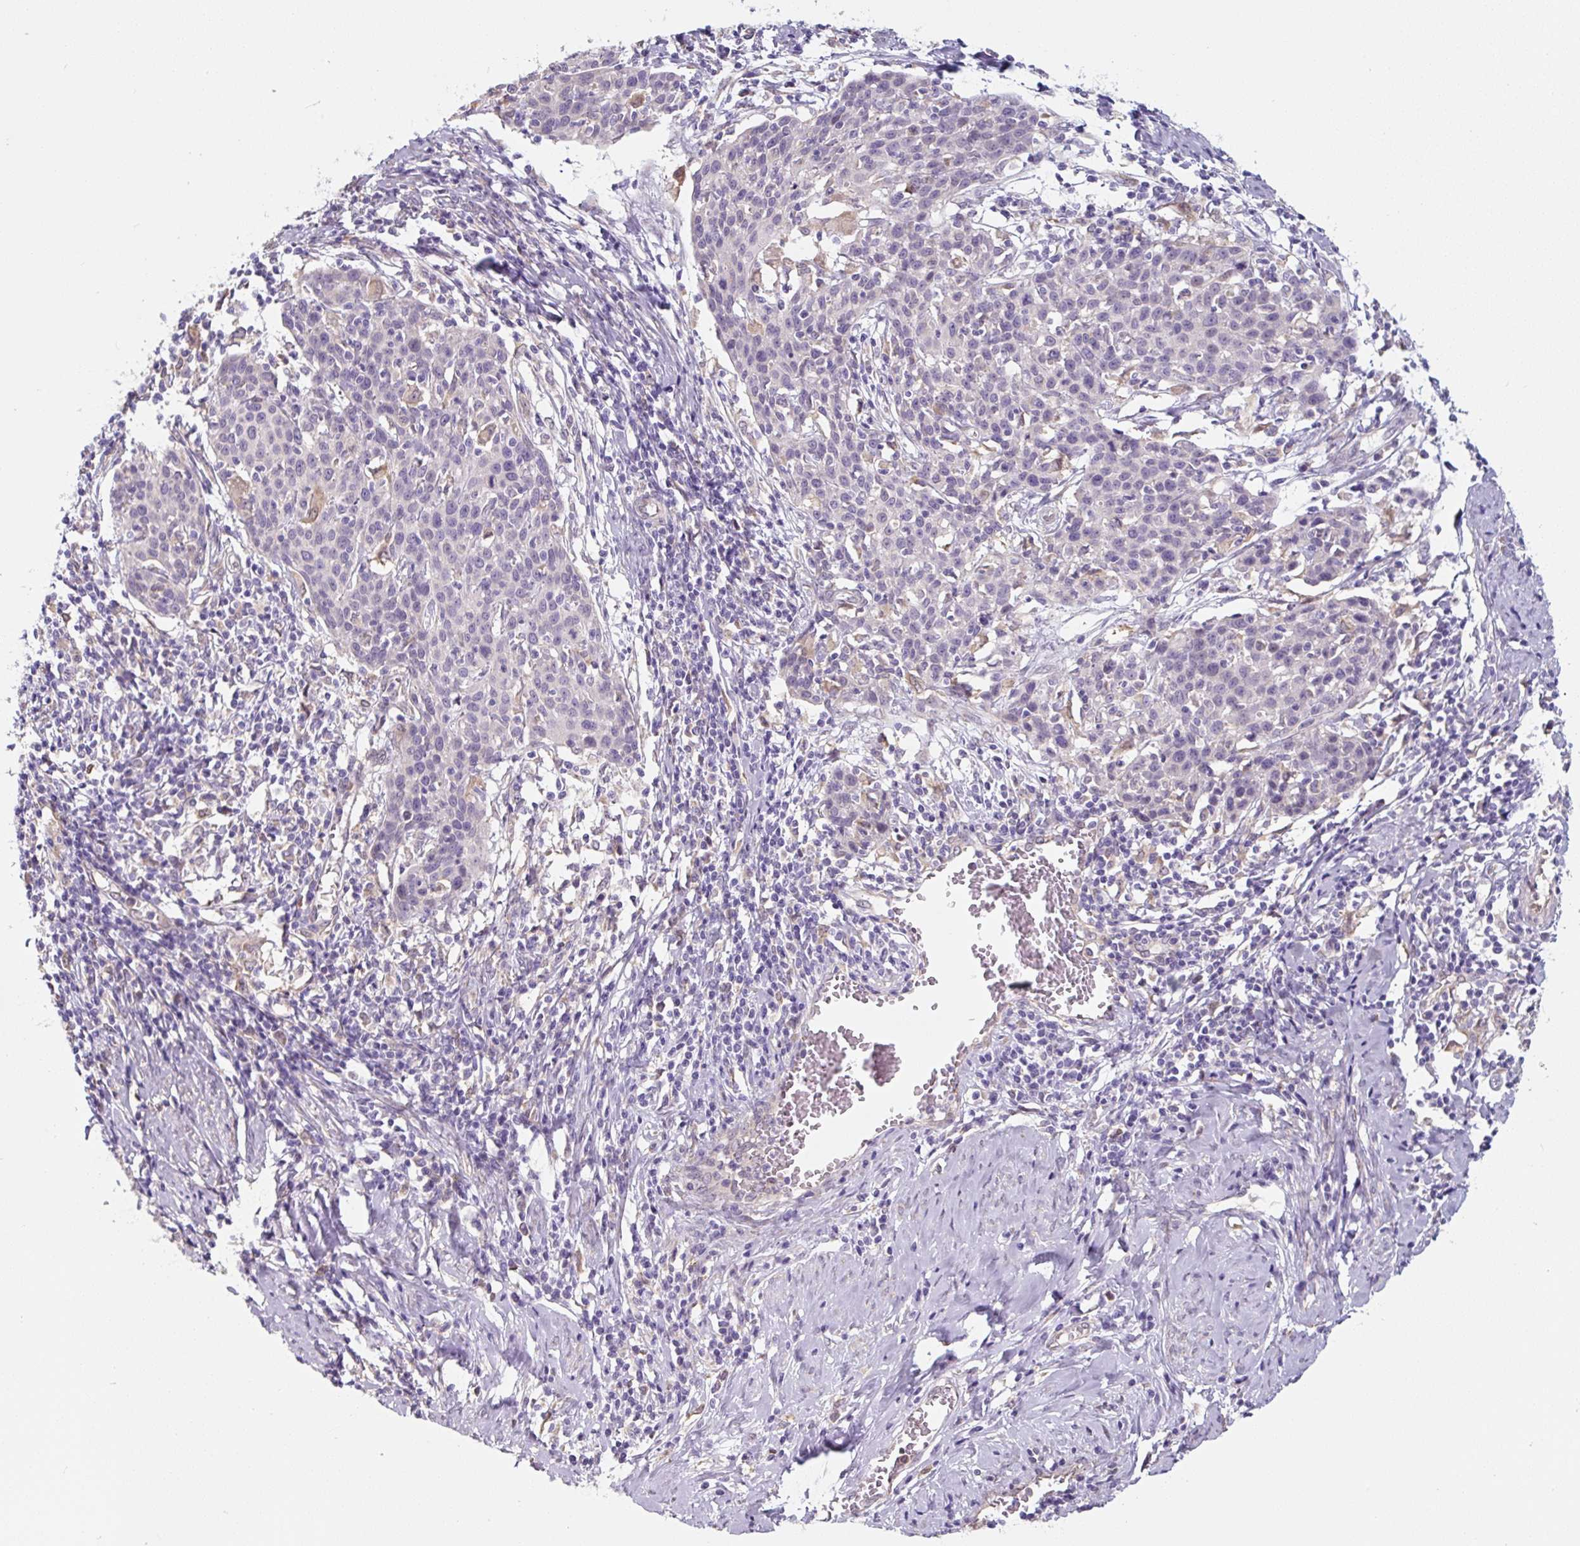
{"staining": {"intensity": "negative", "quantity": "none", "location": "none"}, "tissue": "cervical cancer", "cell_type": "Tumor cells", "image_type": "cancer", "snomed": [{"axis": "morphology", "description": "Squamous cell carcinoma, NOS"}, {"axis": "topography", "description": "Cervix"}], "caption": "Immunohistochemical staining of cervical cancer reveals no significant staining in tumor cells.", "gene": "ASRGL1", "patient": {"sex": "female", "age": 38}}